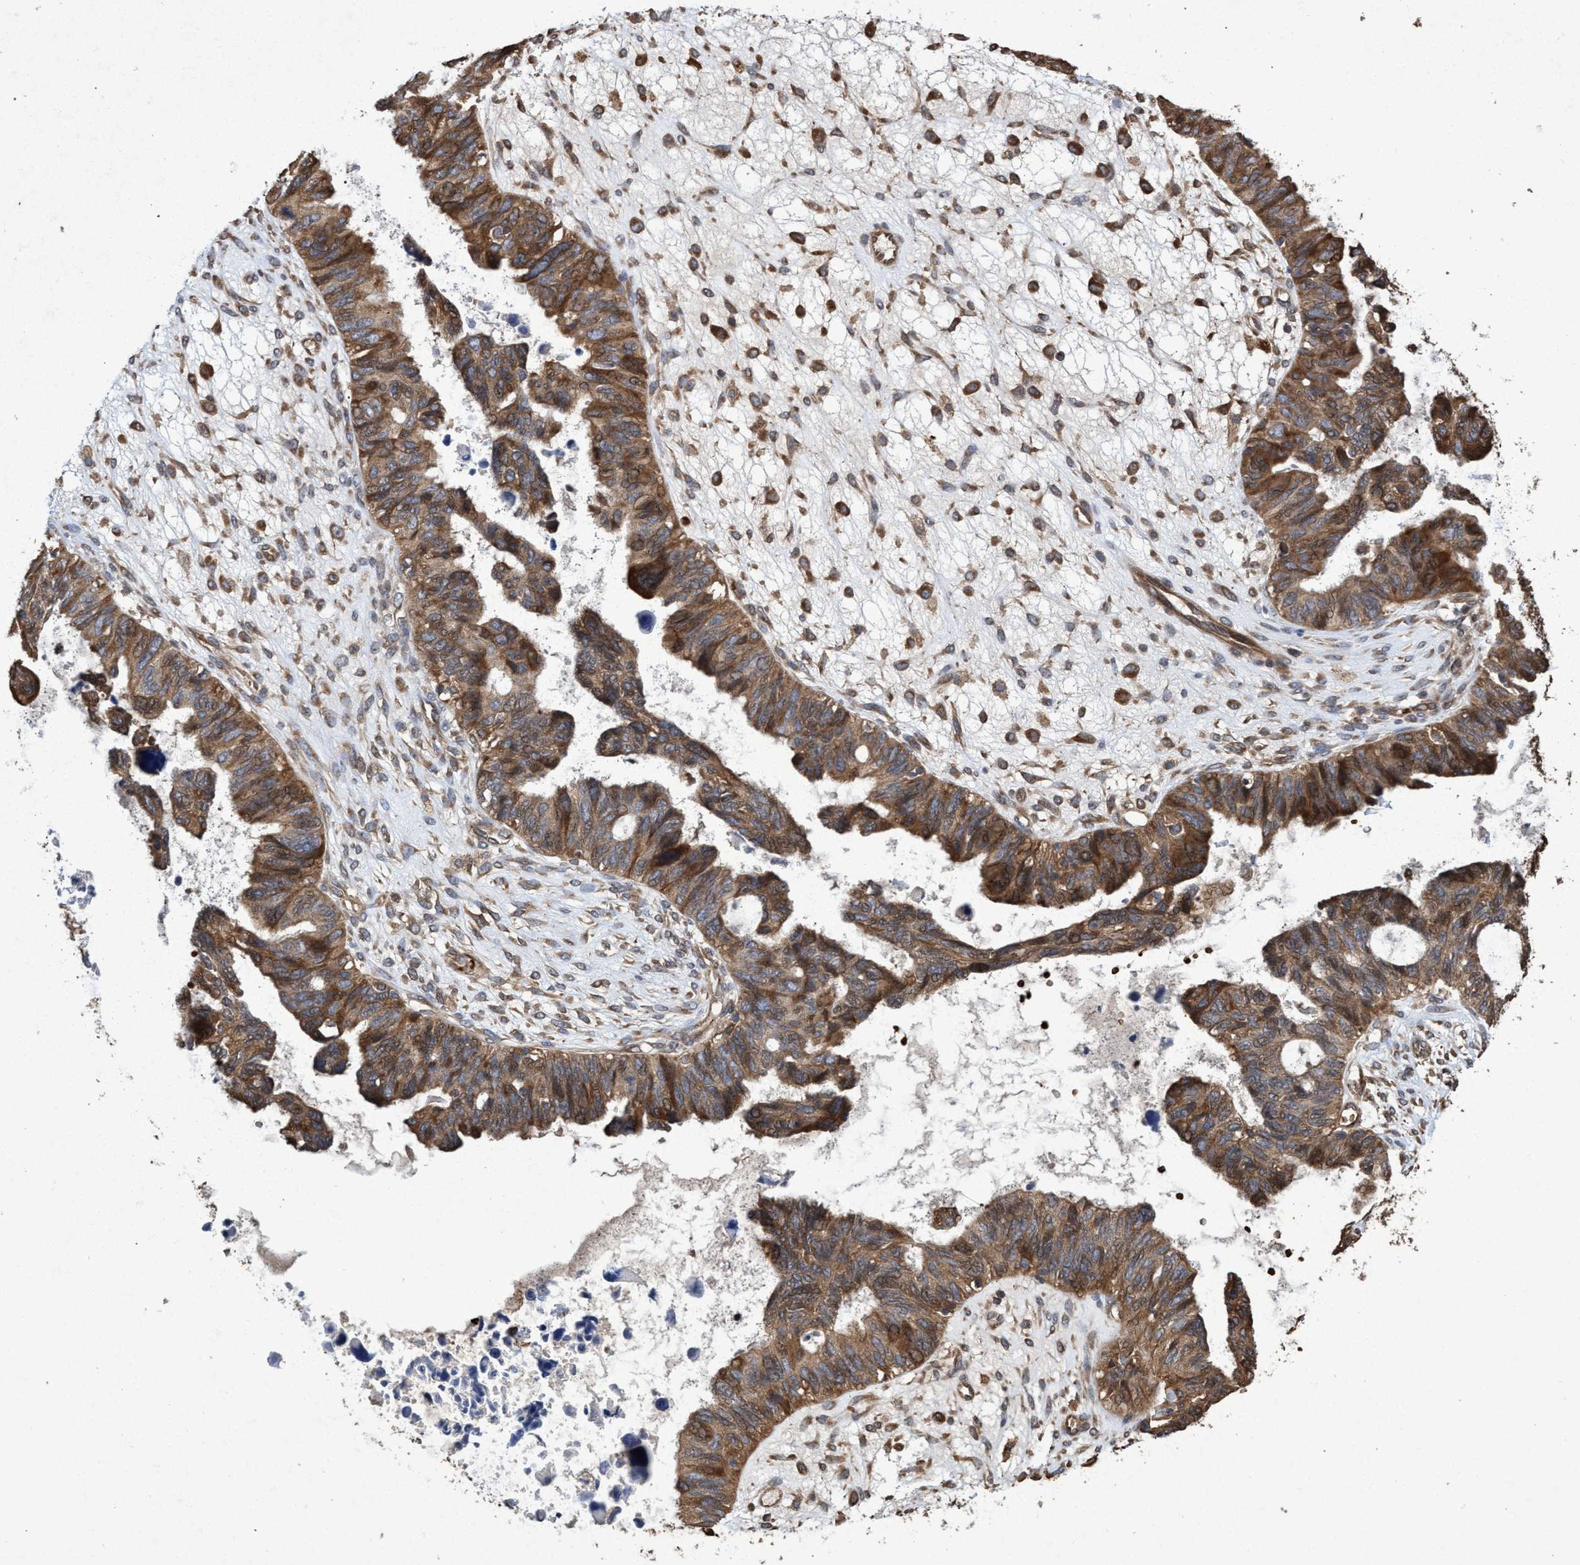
{"staining": {"intensity": "moderate", "quantity": ">75%", "location": "cytoplasmic/membranous"}, "tissue": "ovarian cancer", "cell_type": "Tumor cells", "image_type": "cancer", "snomed": [{"axis": "morphology", "description": "Cystadenocarcinoma, serous, NOS"}, {"axis": "topography", "description": "Ovary"}], "caption": "Brown immunohistochemical staining in ovarian serous cystadenocarcinoma demonstrates moderate cytoplasmic/membranous staining in about >75% of tumor cells.", "gene": "CHMP6", "patient": {"sex": "female", "age": 79}}